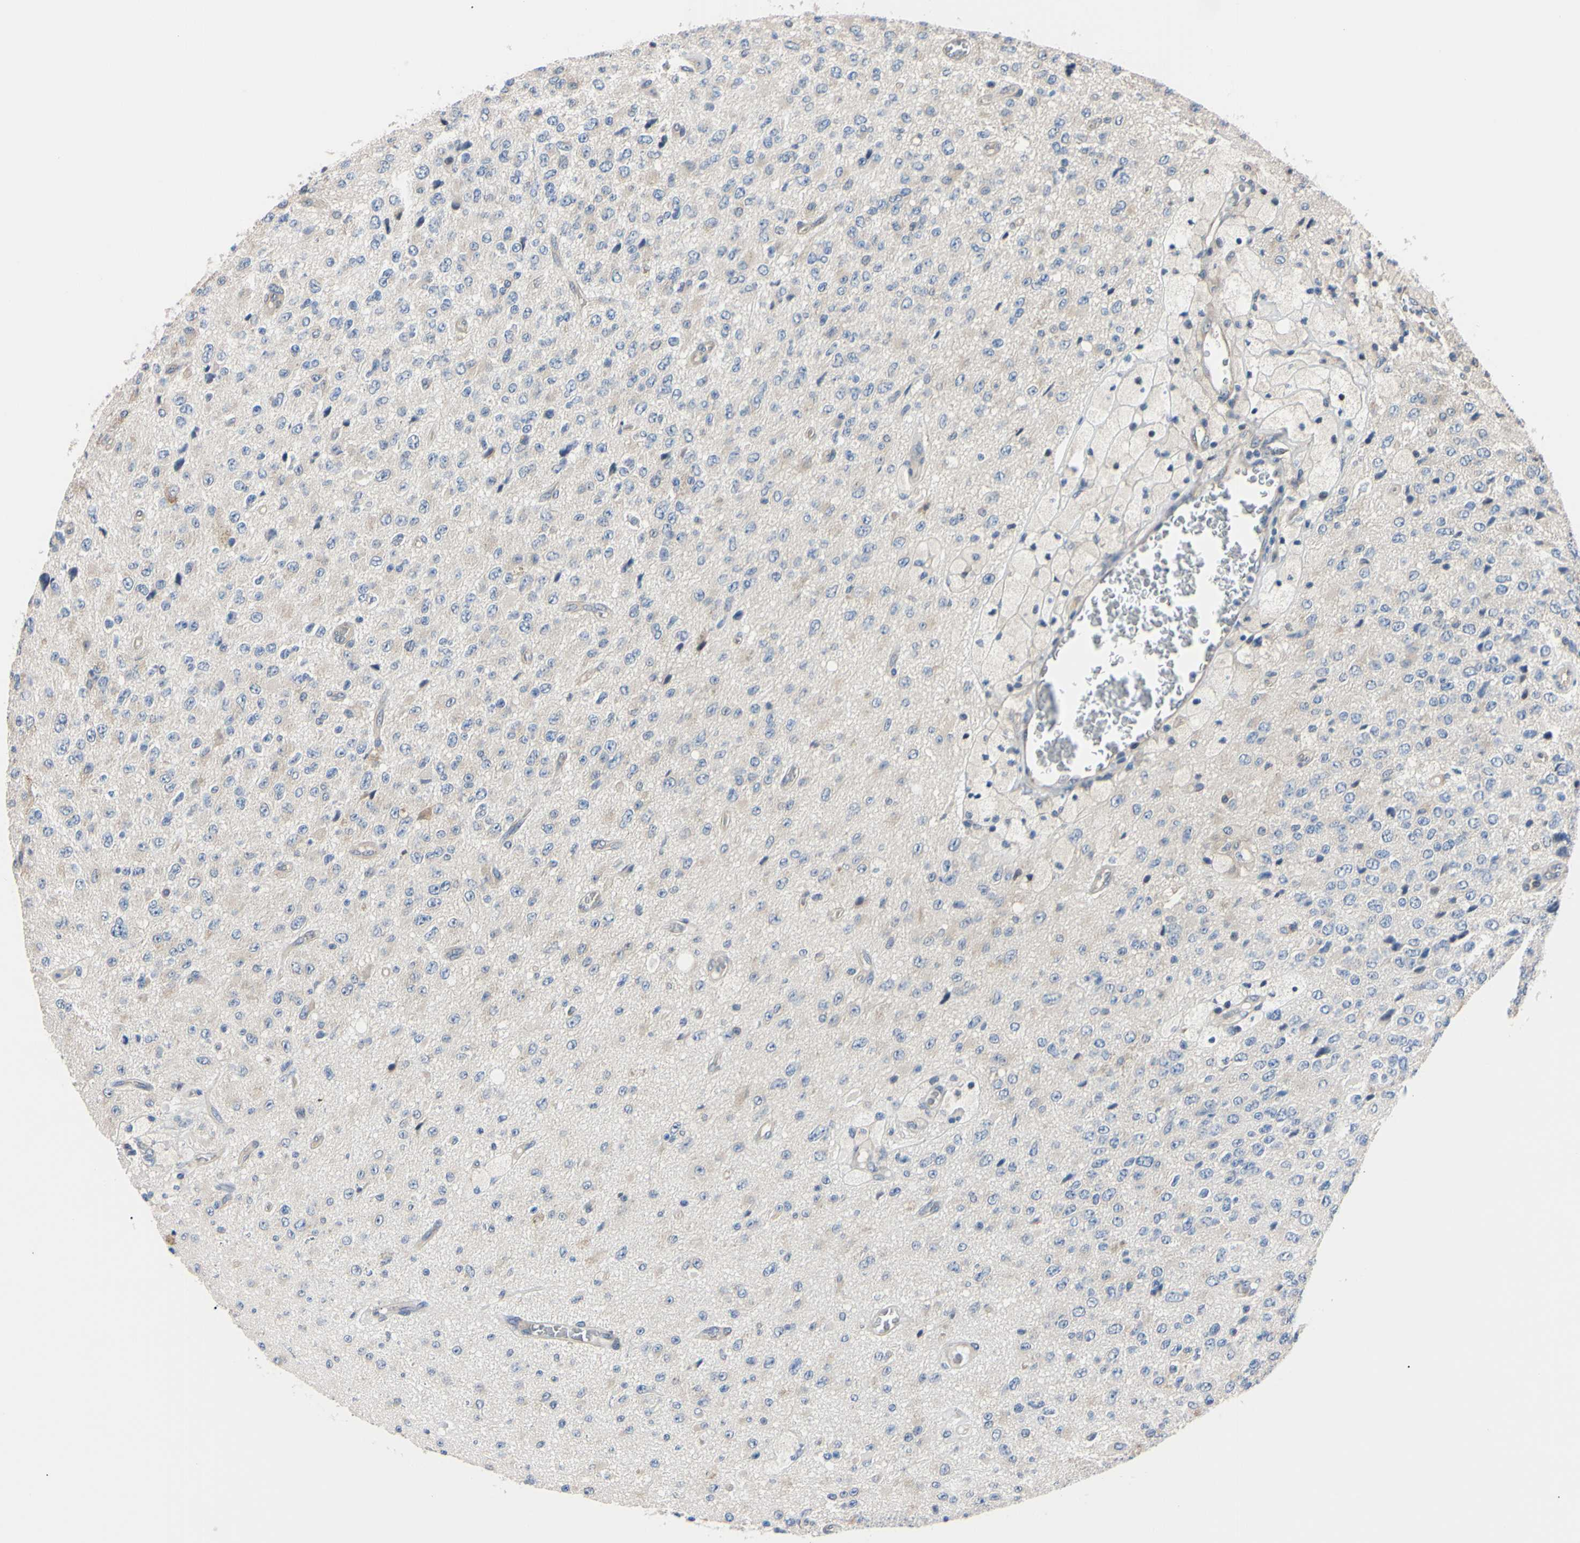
{"staining": {"intensity": "negative", "quantity": "none", "location": "none"}, "tissue": "glioma", "cell_type": "Tumor cells", "image_type": "cancer", "snomed": [{"axis": "morphology", "description": "Glioma, malignant, High grade"}, {"axis": "topography", "description": "pancreas cauda"}], "caption": "Tumor cells show no significant protein staining in glioma. (Brightfield microscopy of DAB (3,3'-diaminobenzidine) IHC at high magnification).", "gene": "RARS1", "patient": {"sex": "male", "age": 60}}